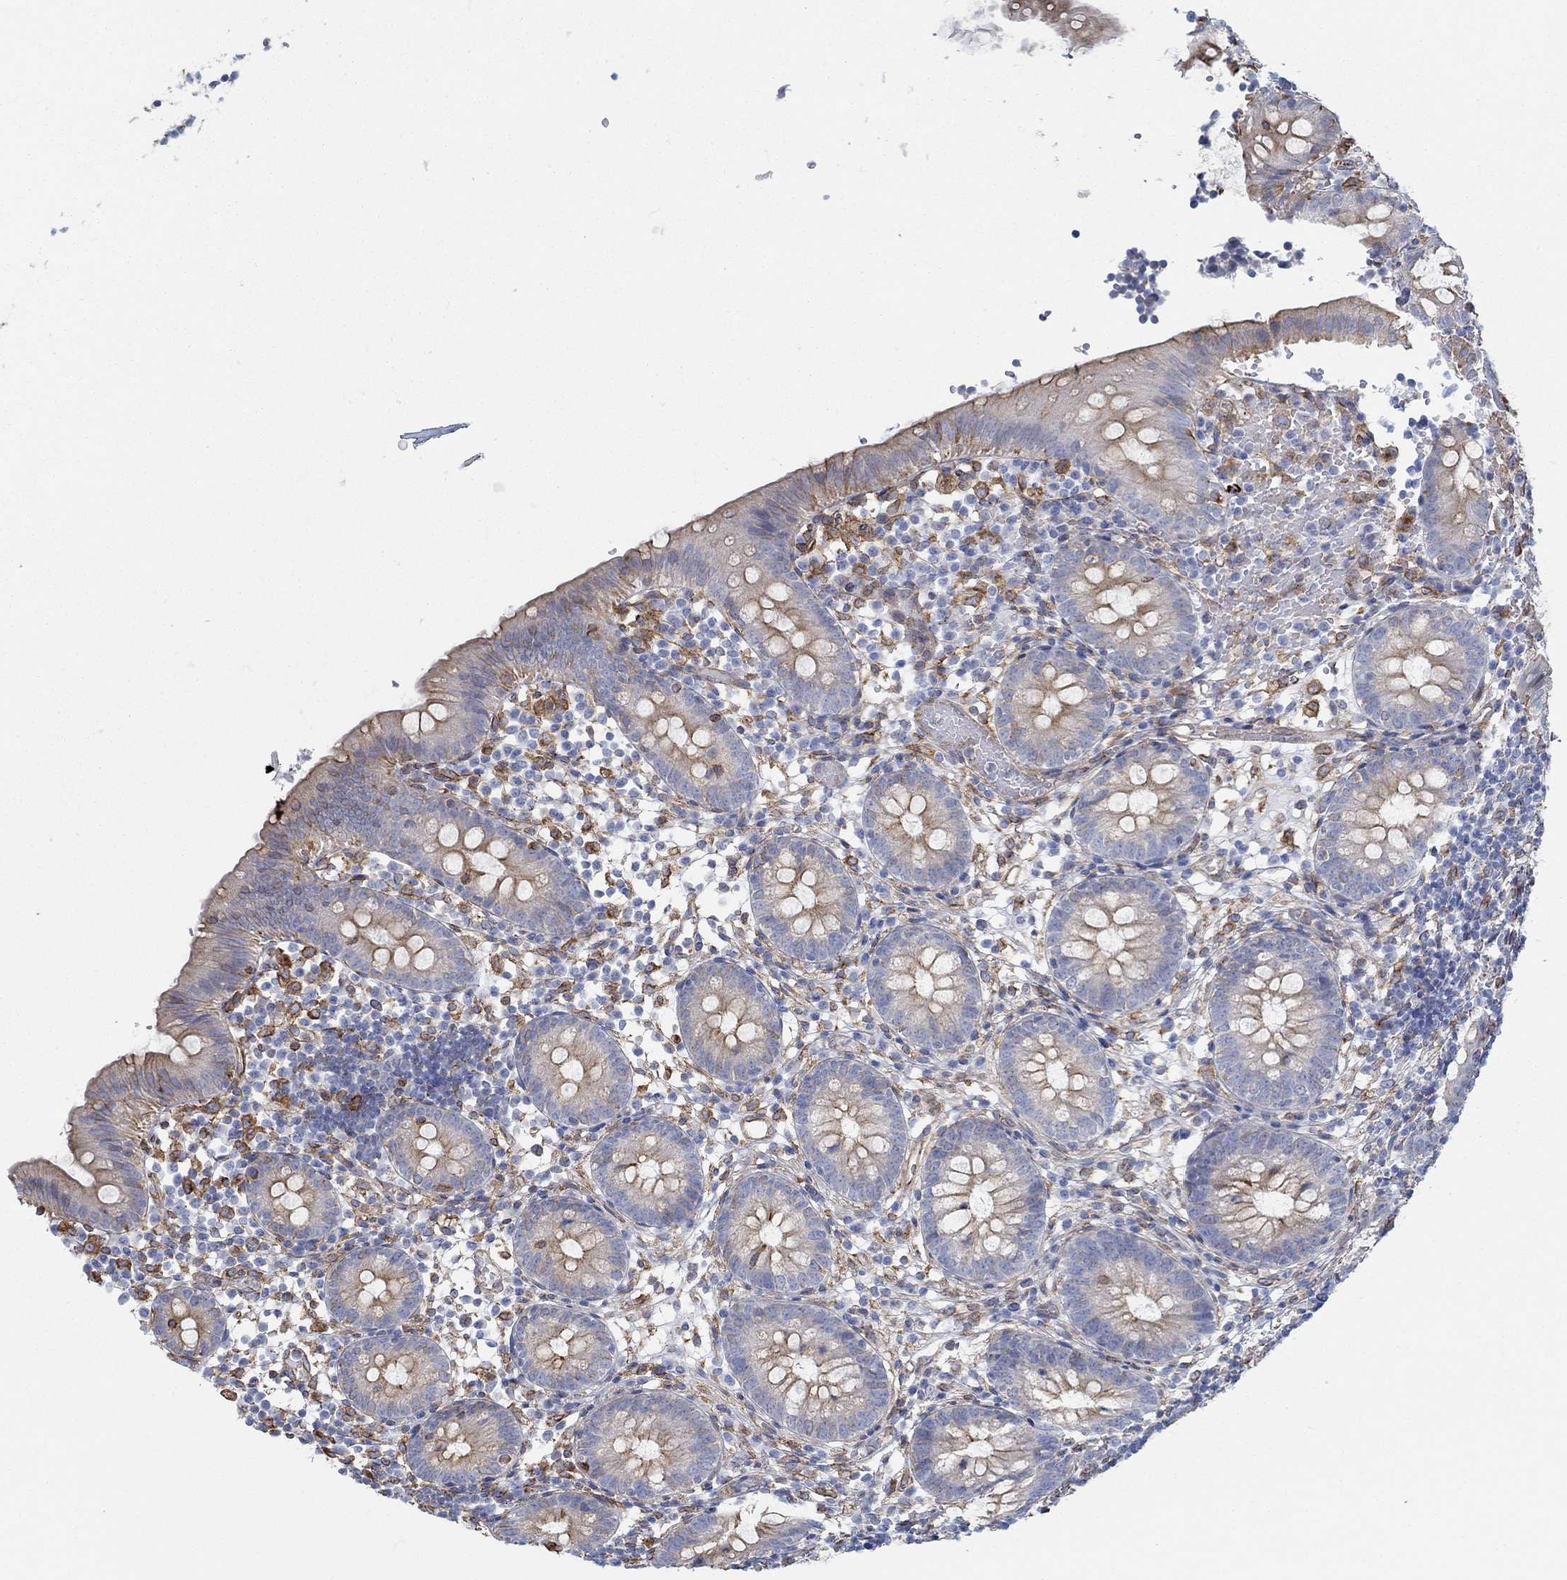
{"staining": {"intensity": "moderate", "quantity": "<25%", "location": "cytoplasmic/membranous"}, "tissue": "appendix", "cell_type": "Glandular cells", "image_type": "normal", "snomed": [{"axis": "morphology", "description": "Normal tissue, NOS"}, {"axis": "topography", "description": "Appendix"}], "caption": "A brown stain highlights moderate cytoplasmic/membranous positivity of a protein in glandular cells of normal appendix. (DAB (3,3'-diaminobenzidine) = brown stain, brightfield microscopy at high magnification).", "gene": "STC2", "patient": {"sex": "female", "age": 40}}